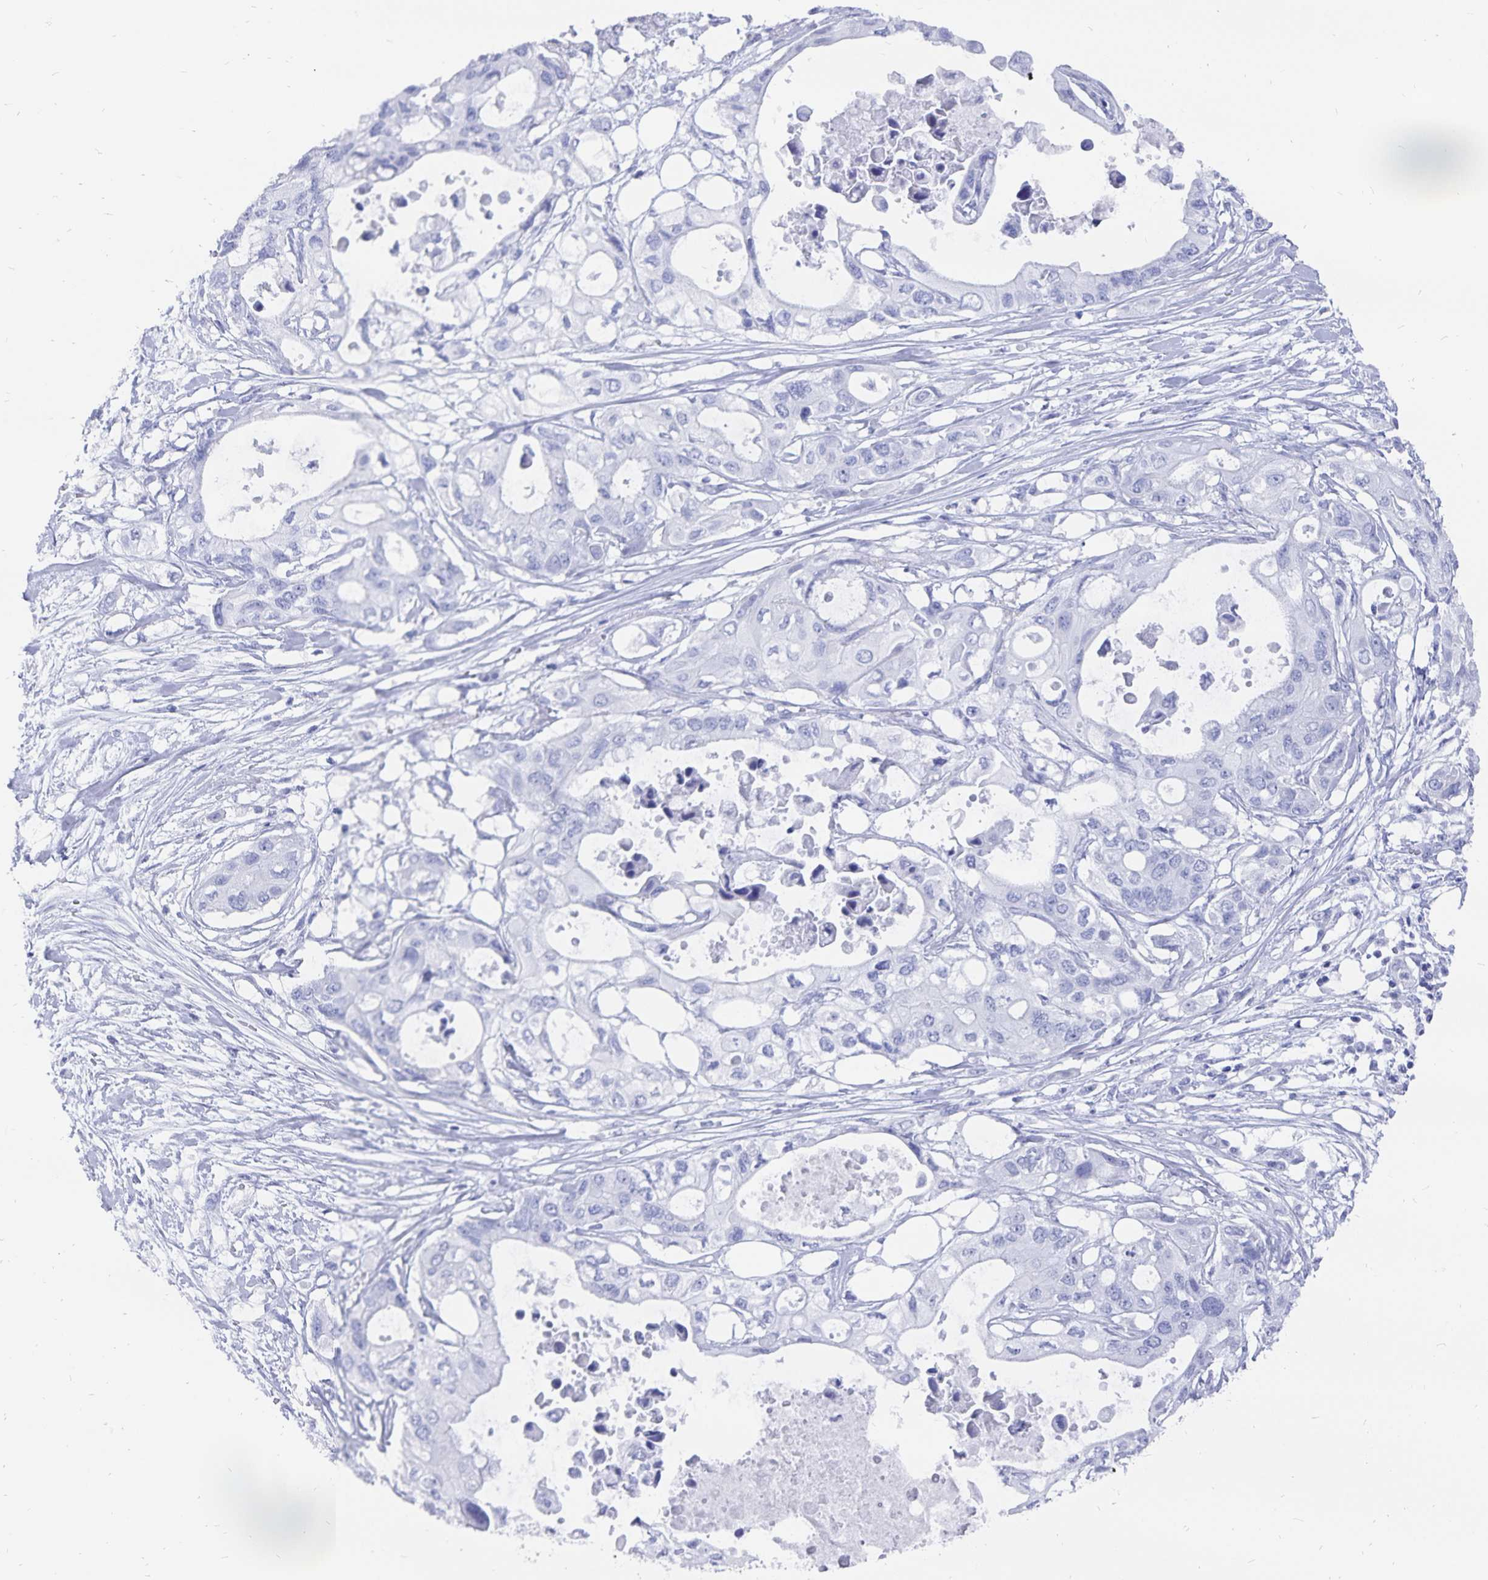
{"staining": {"intensity": "negative", "quantity": "none", "location": "none"}, "tissue": "pancreatic cancer", "cell_type": "Tumor cells", "image_type": "cancer", "snomed": [{"axis": "morphology", "description": "Adenocarcinoma, NOS"}, {"axis": "topography", "description": "Pancreas"}], "caption": "Human pancreatic cancer (adenocarcinoma) stained for a protein using immunohistochemistry exhibits no staining in tumor cells.", "gene": "ADH1A", "patient": {"sex": "female", "age": 63}}